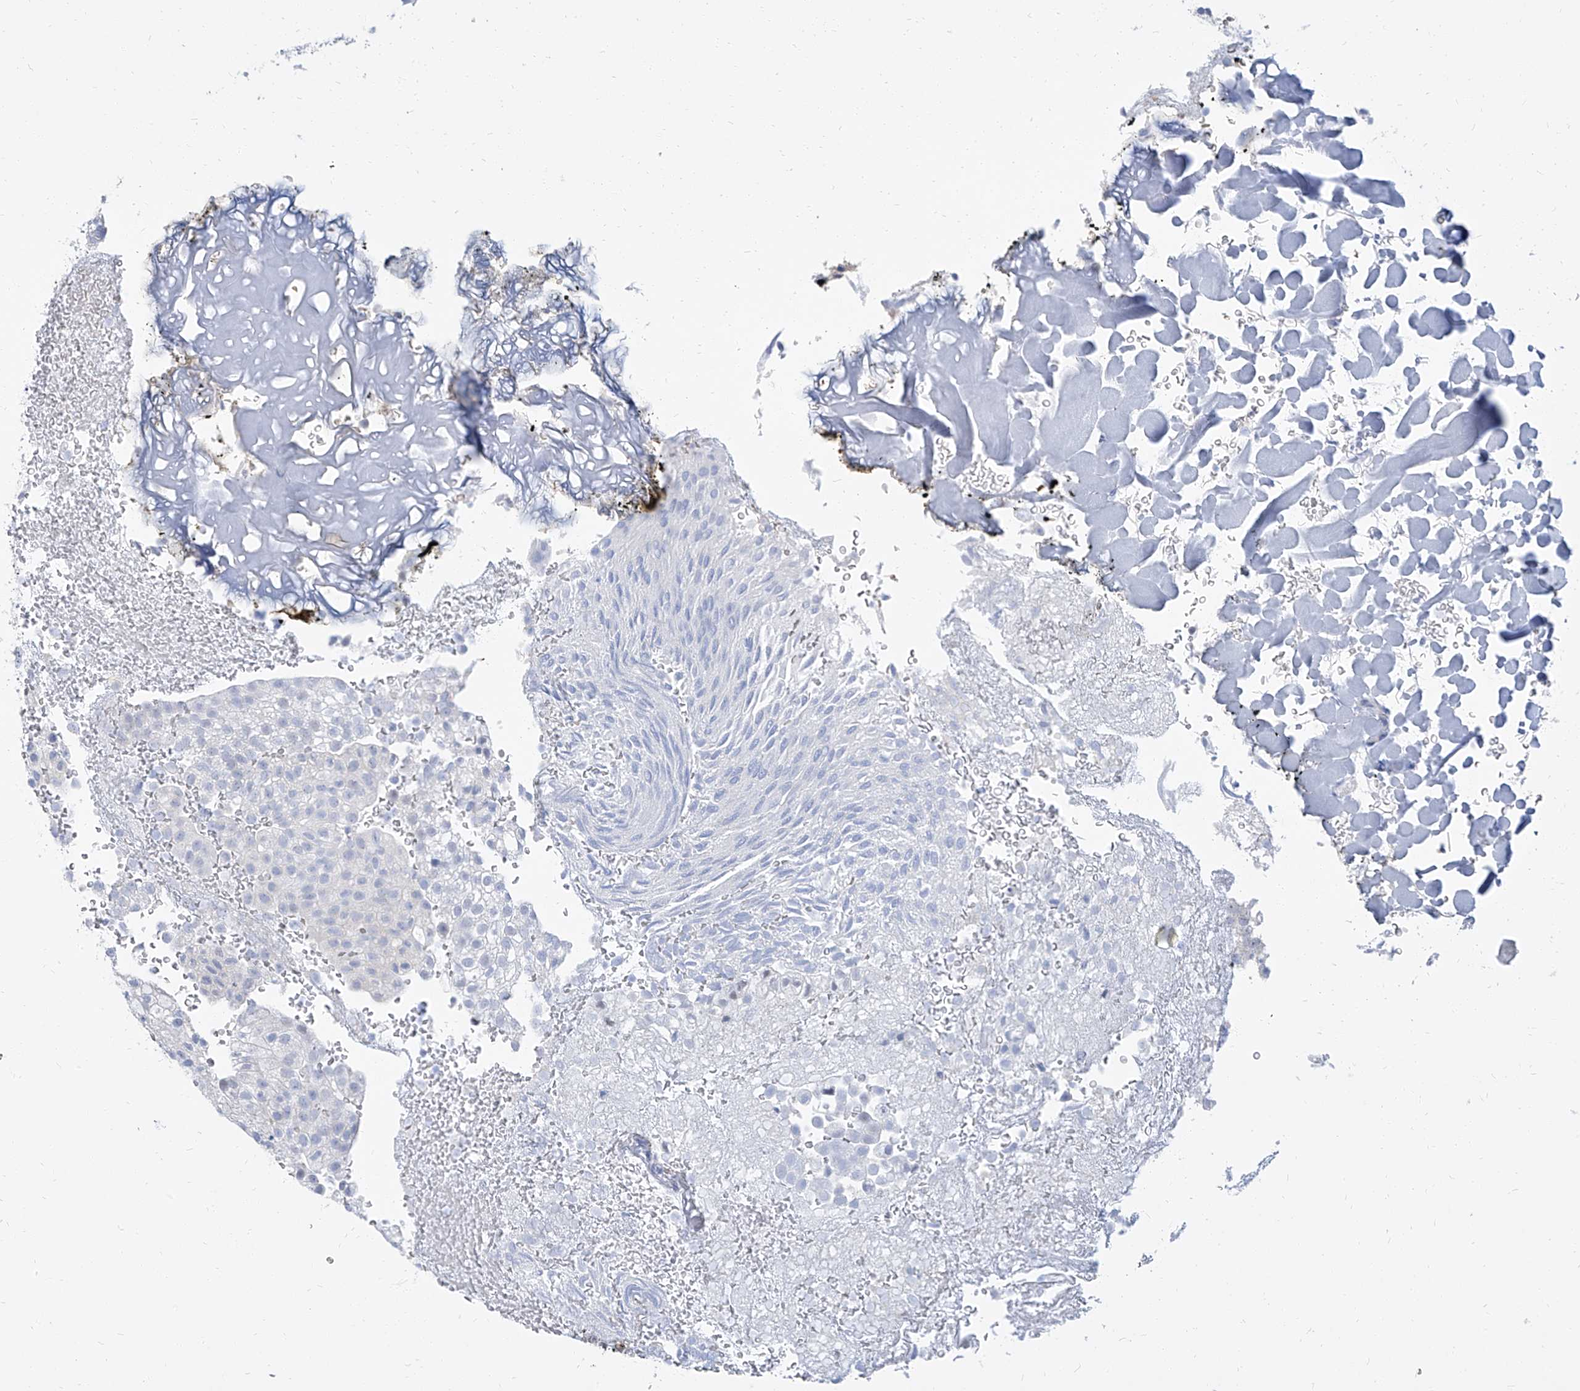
{"staining": {"intensity": "negative", "quantity": "none", "location": "none"}, "tissue": "urothelial cancer", "cell_type": "Tumor cells", "image_type": "cancer", "snomed": [{"axis": "morphology", "description": "Urothelial carcinoma, Low grade"}, {"axis": "topography", "description": "Urinary bladder"}], "caption": "Immunohistochemistry (IHC) of human urothelial cancer reveals no staining in tumor cells.", "gene": "TXLNB", "patient": {"sex": "male", "age": 78}}